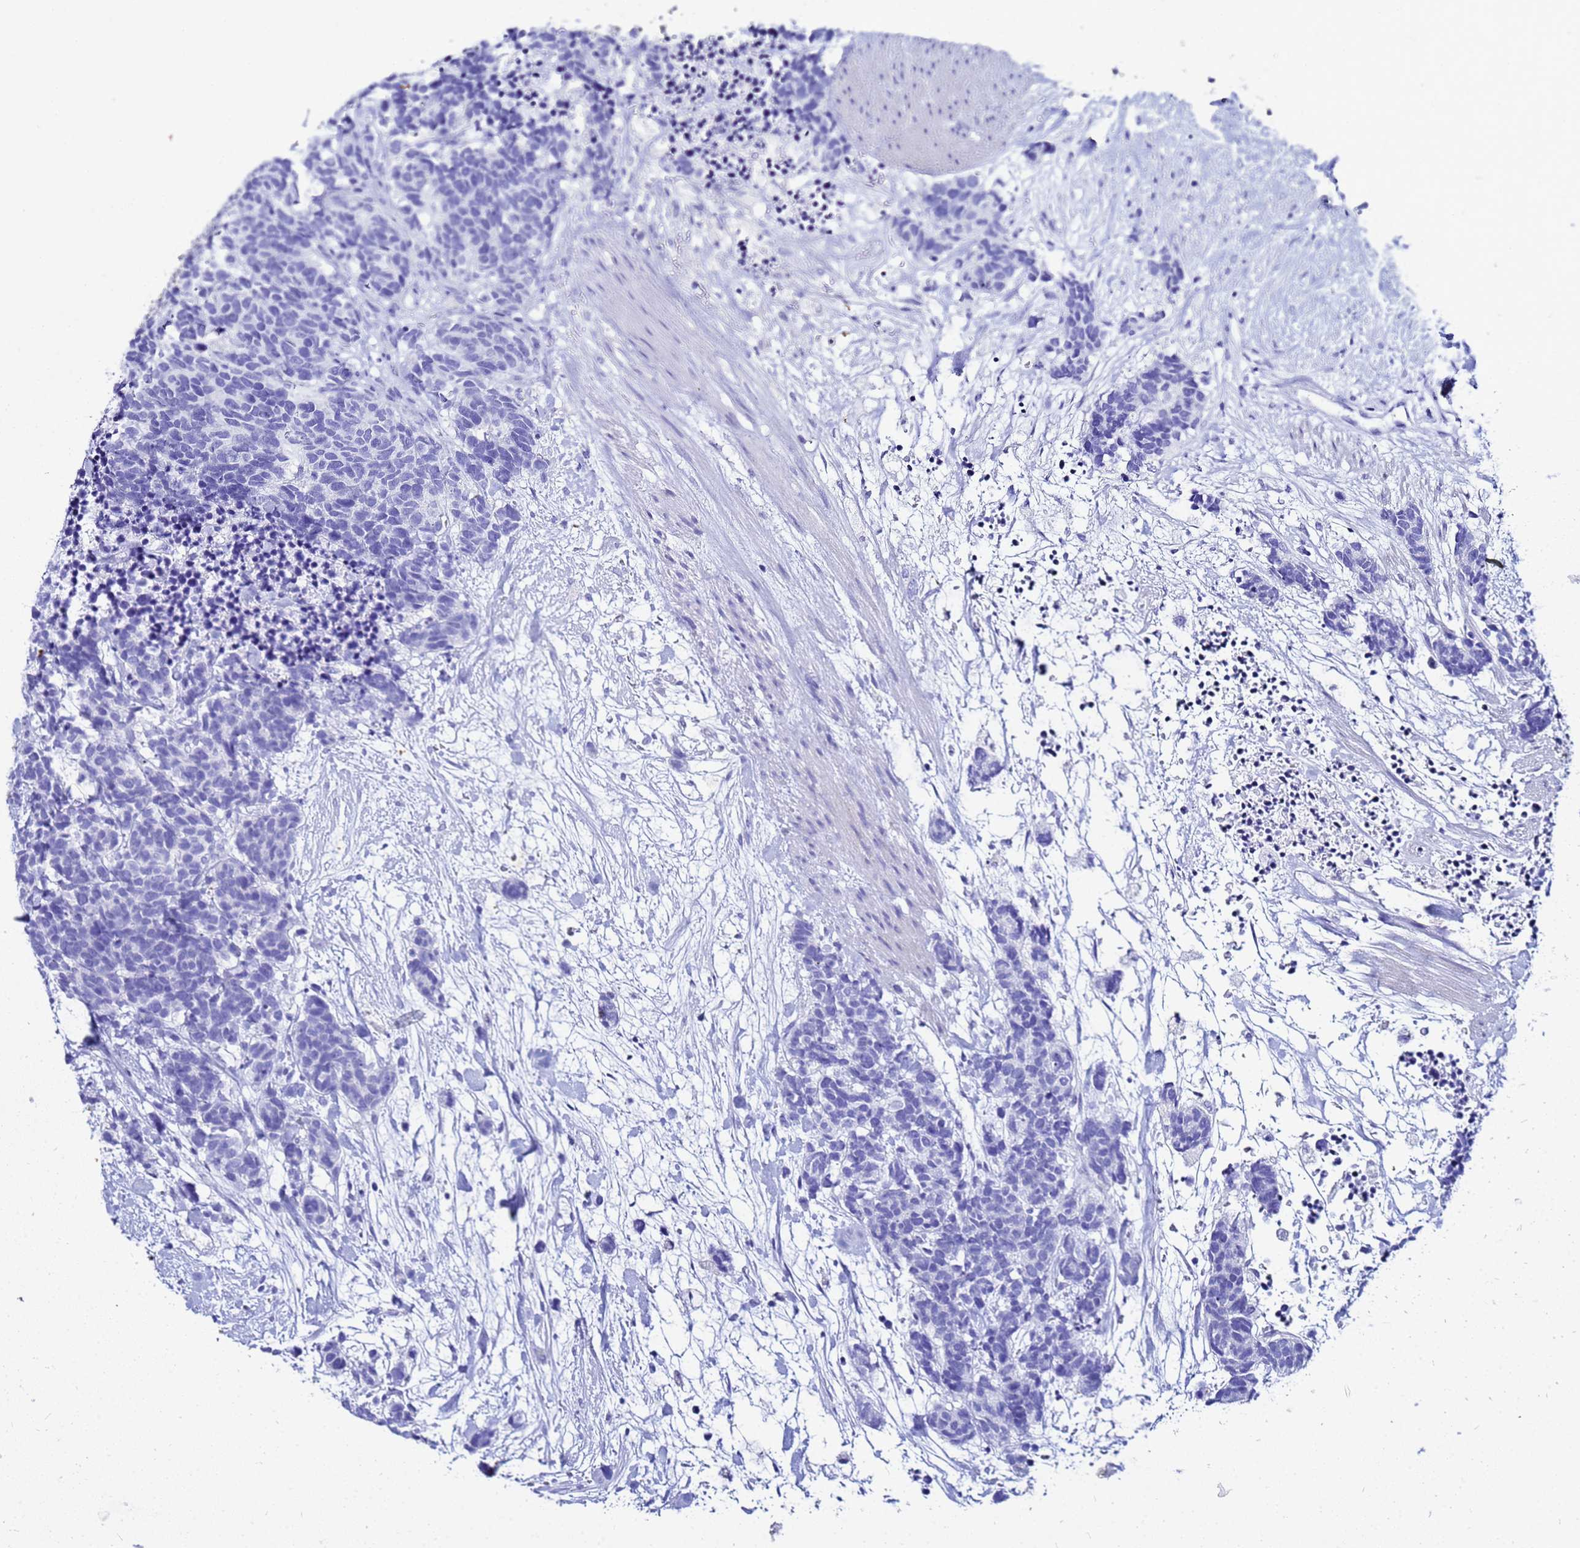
{"staining": {"intensity": "negative", "quantity": "none", "location": "none"}, "tissue": "carcinoid", "cell_type": "Tumor cells", "image_type": "cancer", "snomed": [{"axis": "morphology", "description": "Carcinoma, NOS"}, {"axis": "morphology", "description": "Carcinoid, malignant, NOS"}, {"axis": "topography", "description": "Prostate"}], "caption": "IHC of carcinoid (malignant) shows no expression in tumor cells.", "gene": "CKB", "patient": {"sex": "male", "age": 57}}